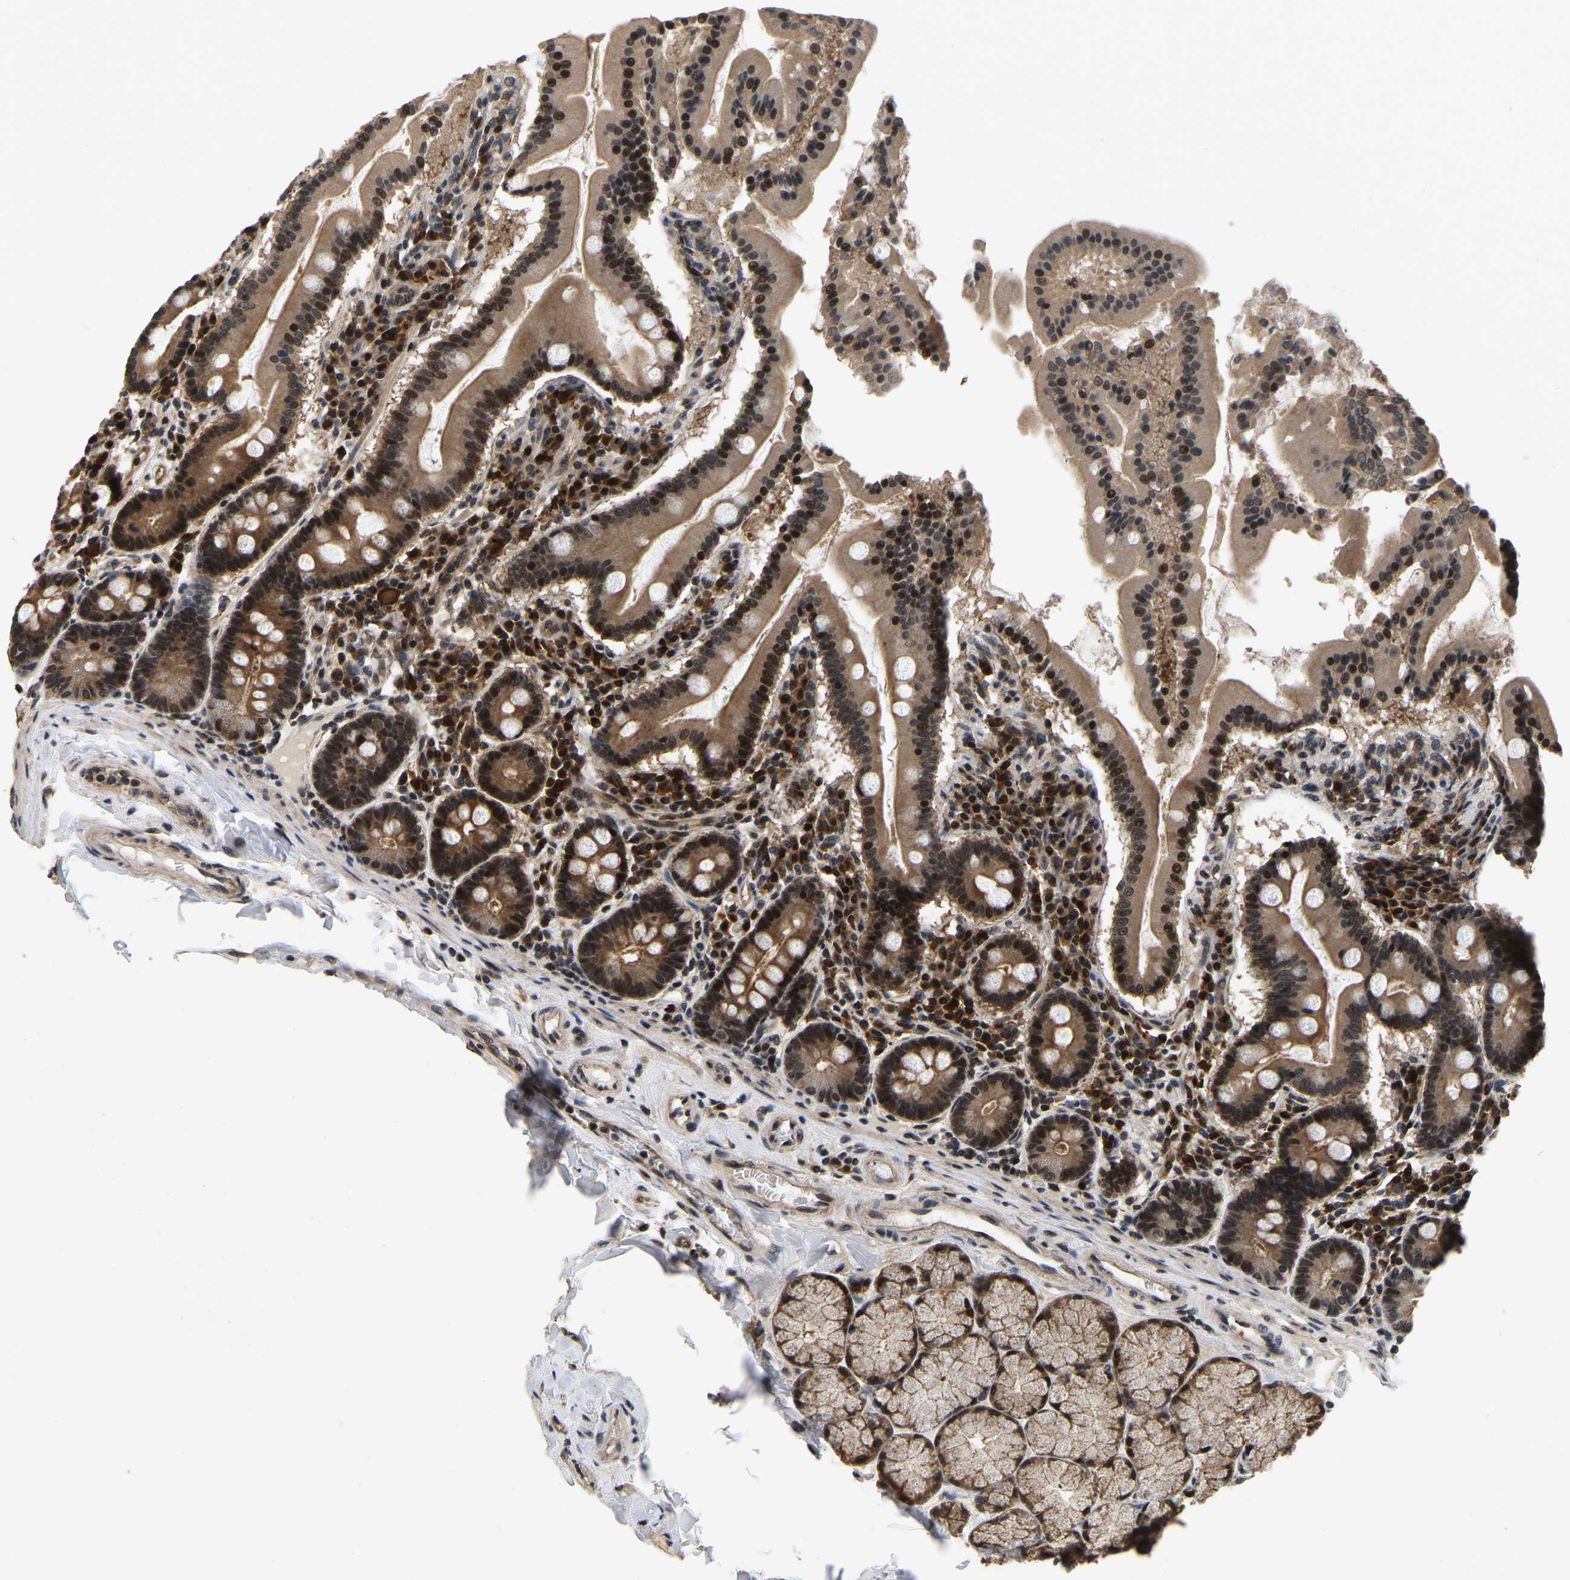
{"staining": {"intensity": "strong", "quantity": ">75%", "location": "cytoplasmic/membranous,nuclear"}, "tissue": "duodenum", "cell_type": "Glandular cells", "image_type": "normal", "snomed": [{"axis": "morphology", "description": "Normal tissue, NOS"}, {"axis": "topography", "description": "Duodenum"}], "caption": "Immunohistochemical staining of benign human duodenum shows high levels of strong cytoplasmic/membranous,nuclear positivity in approximately >75% of glandular cells.", "gene": "CIAO1", "patient": {"sex": "male", "age": 50}}